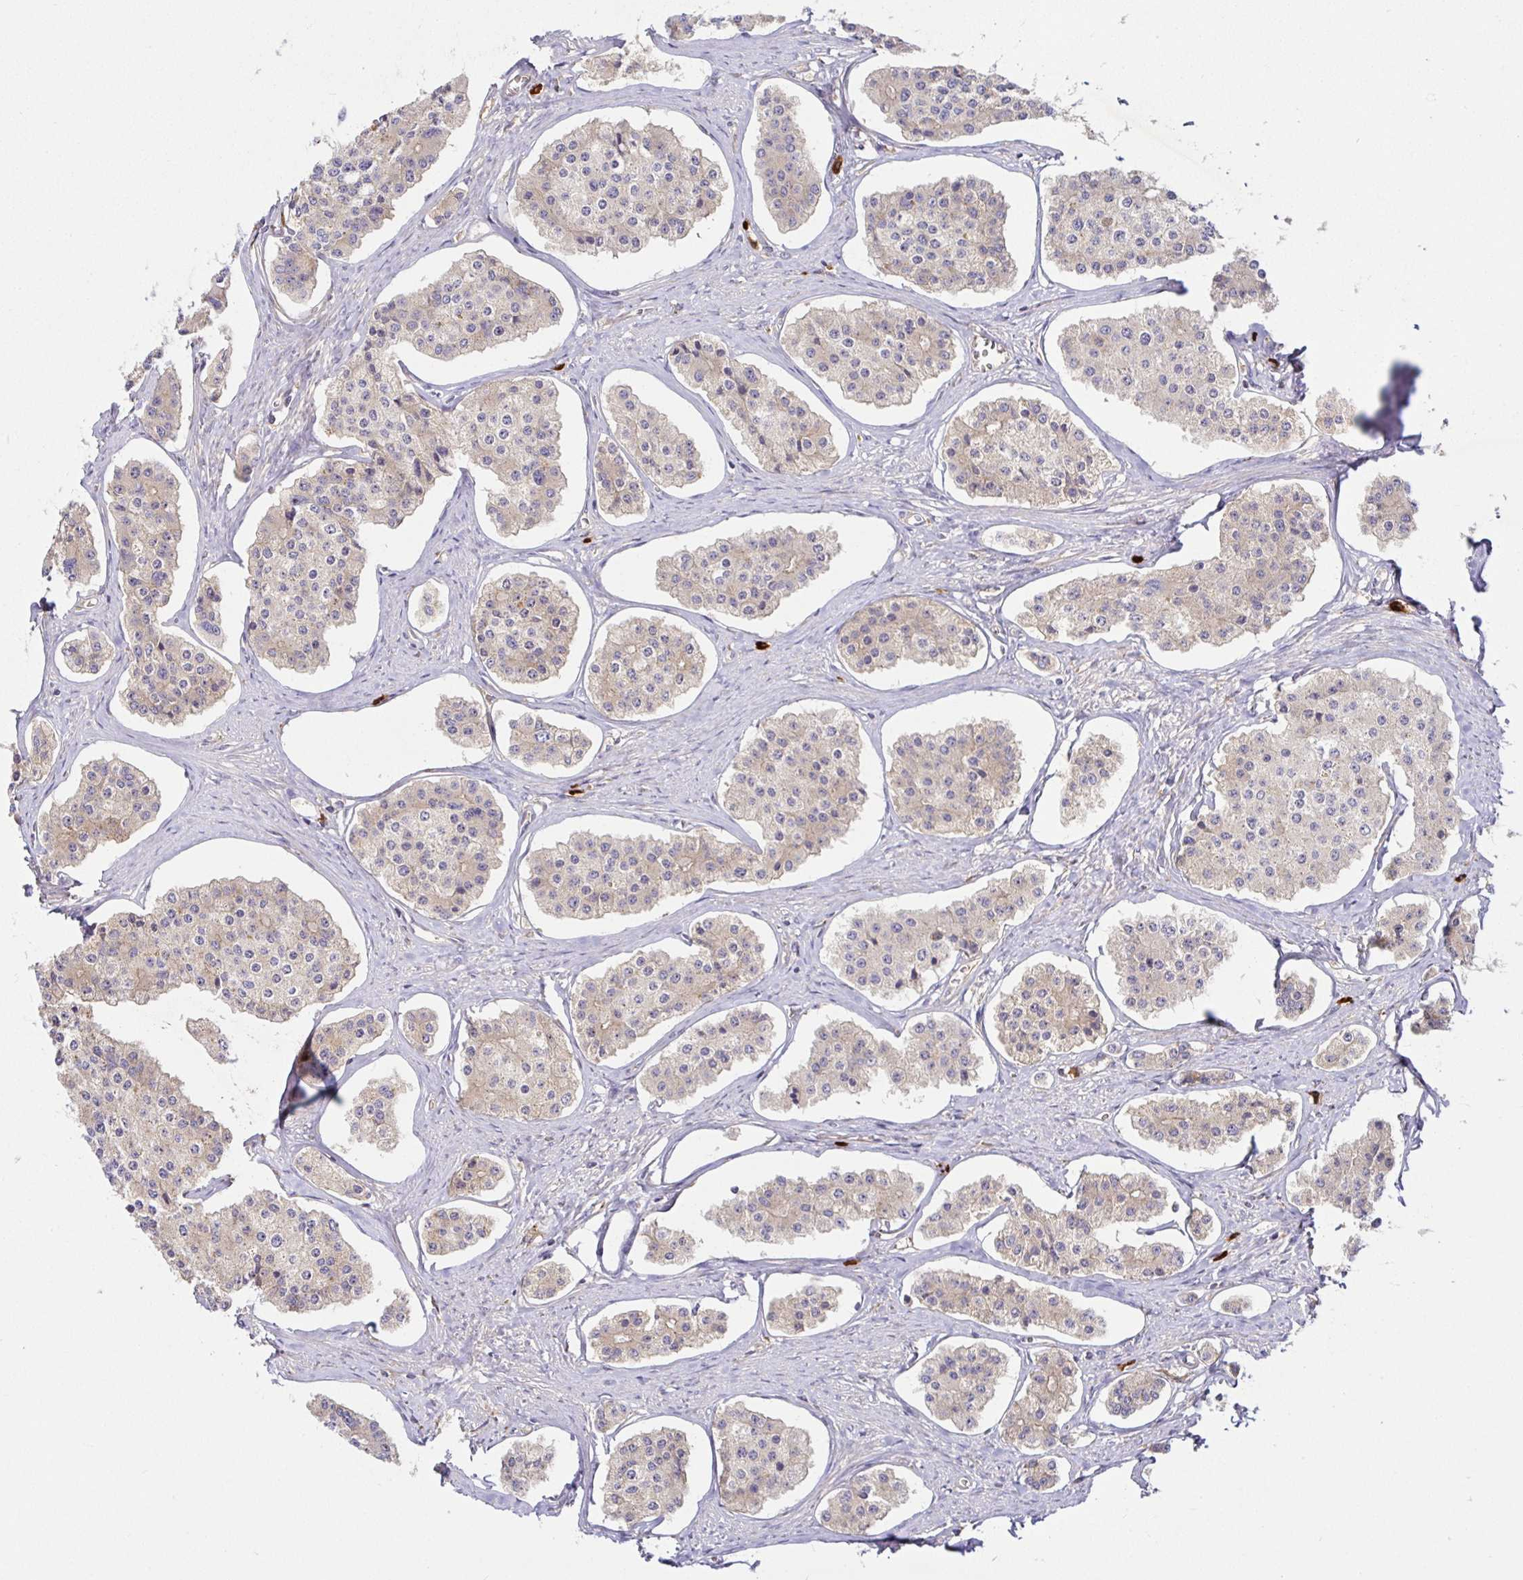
{"staining": {"intensity": "weak", "quantity": "25%-75%", "location": "cytoplasmic/membranous"}, "tissue": "carcinoid", "cell_type": "Tumor cells", "image_type": "cancer", "snomed": [{"axis": "morphology", "description": "Carcinoid, malignant, NOS"}, {"axis": "topography", "description": "Small intestine"}], "caption": "Protein analysis of malignant carcinoid tissue reveals weak cytoplasmic/membranous expression in about 25%-75% of tumor cells. (IHC, brightfield microscopy, high magnification).", "gene": "SNX8", "patient": {"sex": "female", "age": 65}}